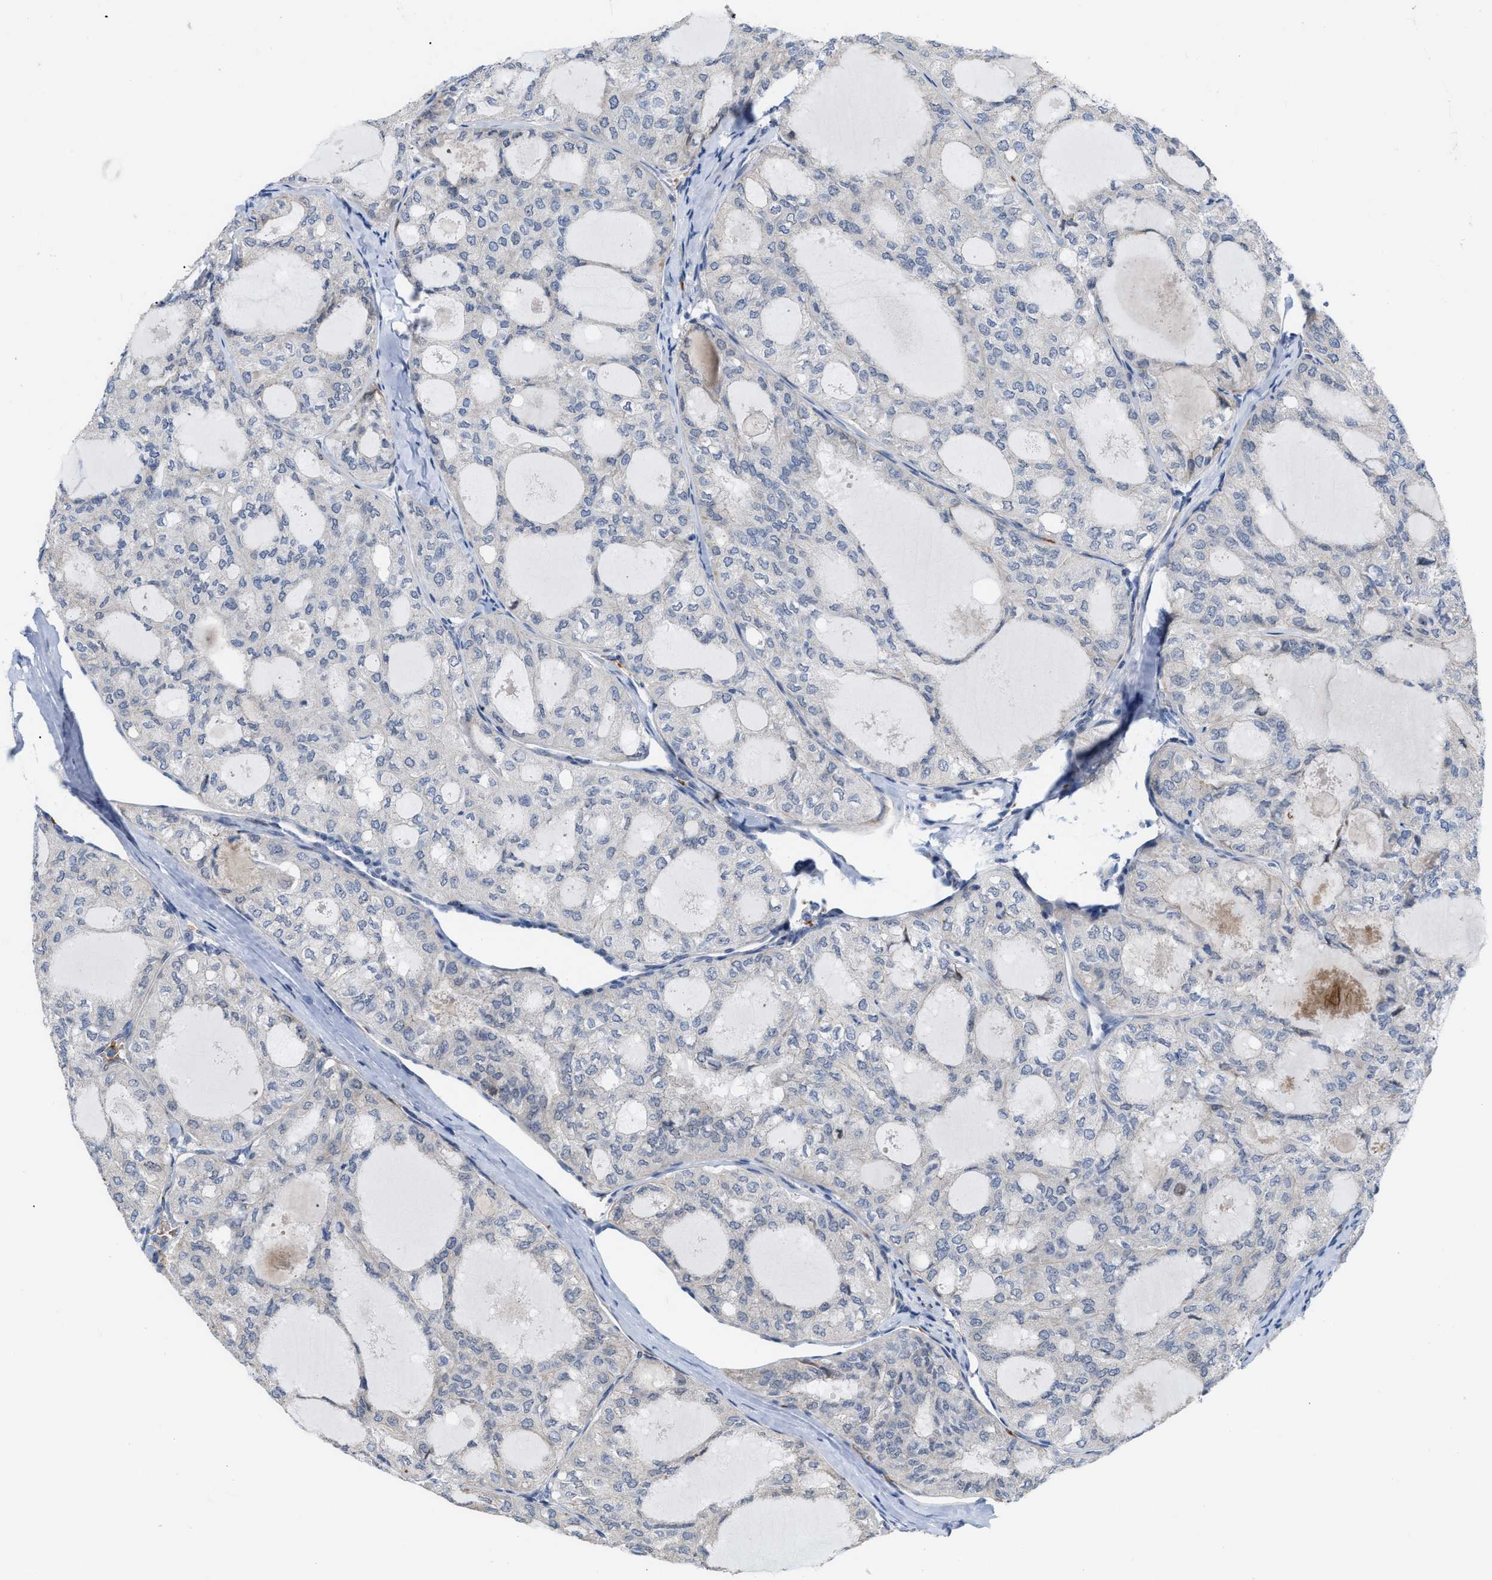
{"staining": {"intensity": "negative", "quantity": "none", "location": "none"}, "tissue": "thyroid cancer", "cell_type": "Tumor cells", "image_type": "cancer", "snomed": [{"axis": "morphology", "description": "Follicular adenoma carcinoma, NOS"}, {"axis": "topography", "description": "Thyroid gland"}], "caption": "Immunohistochemistry histopathology image of neoplastic tissue: thyroid cancer (follicular adenoma carcinoma) stained with DAB (3,3'-diaminobenzidine) exhibits no significant protein positivity in tumor cells.", "gene": "POLR1F", "patient": {"sex": "male", "age": 75}}